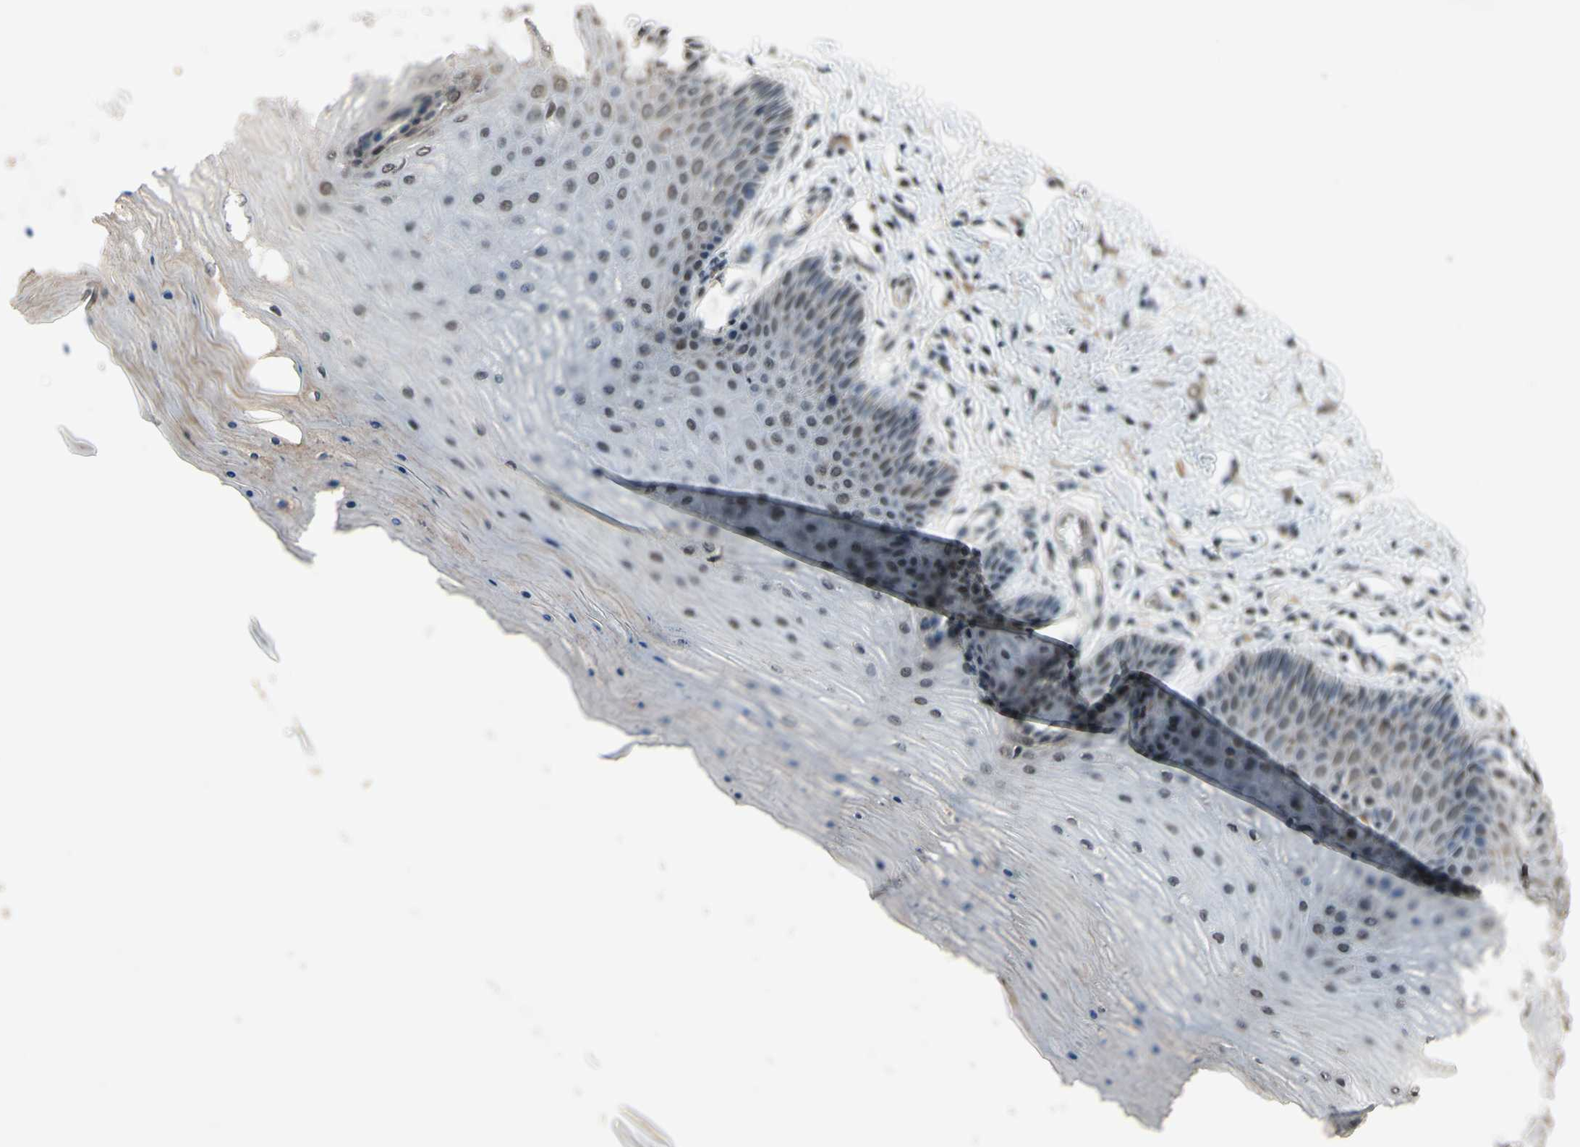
{"staining": {"intensity": "strong", "quantity": ">75%", "location": "nuclear"}, "tissue": "cervix", "cell_type": "Glandular cells", "image_type": "normal", "snomed": [{"axis": "morphology", "description": "Normal tissue, NOS"}, {"axis": "topography", "description": "Cervix"}], "caption": "Brown immunohistochemical staining in normal cervix exhibits strong nuclear positivity in about >75% of glandular cells. (Stains: DAB (3,3'-diaminobenzidine) in brown, nuclei in blue, Microscopy: brightfield microscopy at high magnification).", "gene": "ZNF174", "patient": {"sex": "female", "age": 55}}